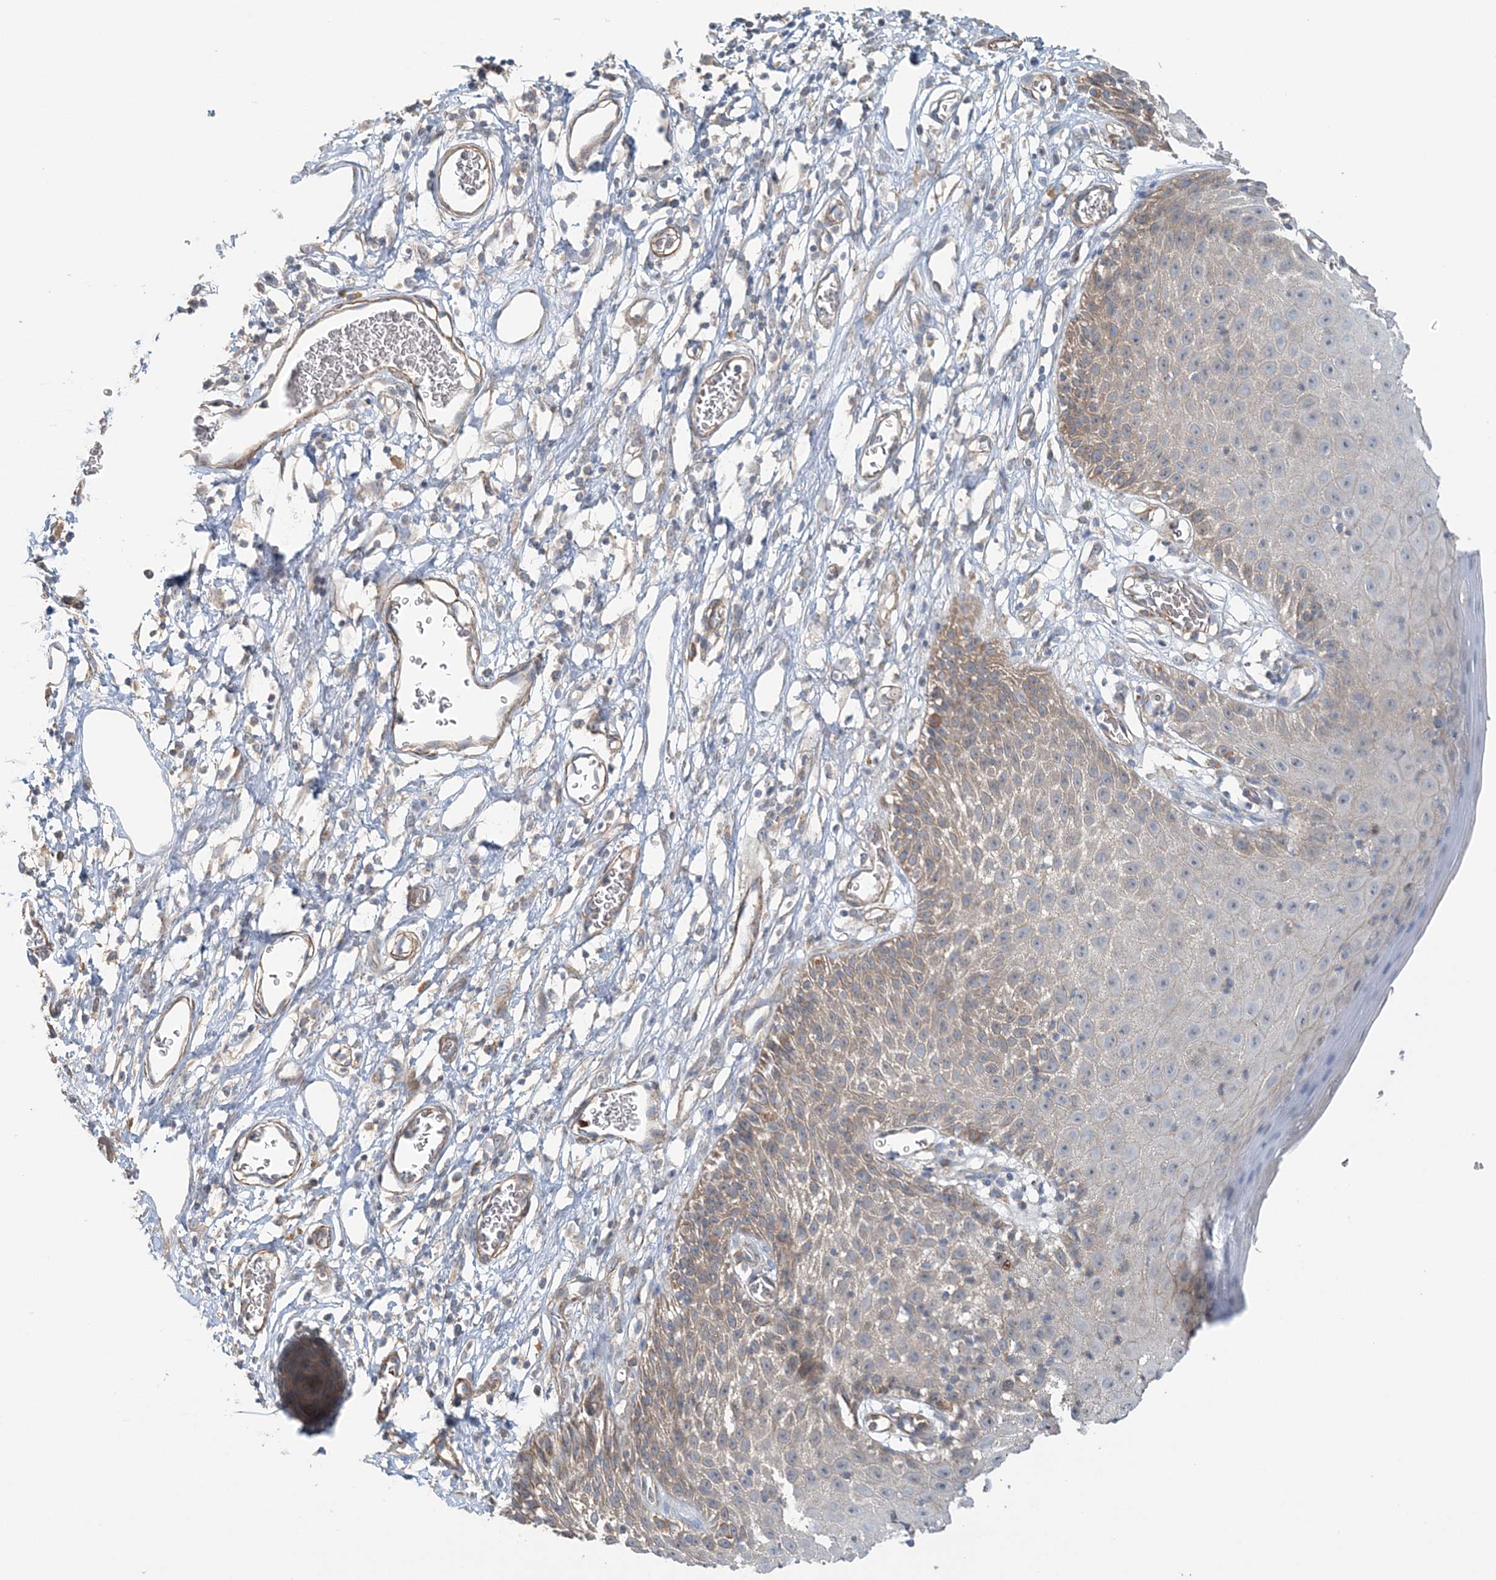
{"staining": {"intensity": "moderate", "quantity": "<25%", "location": "cytoplasmic/membranous"}, "tissue": "skin", "cell_type": "Epidermal cells", "image_type": "normal", "snomed": [{"axis": "morphology", "description": "Normal tissue, NOS"}, {"axis": "topography", "description": "Vulva"}], "caption": "Approximately <25% of epidermal cells in normal human skin display moderate cytoplasmic/membranous protein staining as visualized by brown immunohistochemical staining.", "gene": "TTI1", "patient": {"sex": "female", "age": 68}}